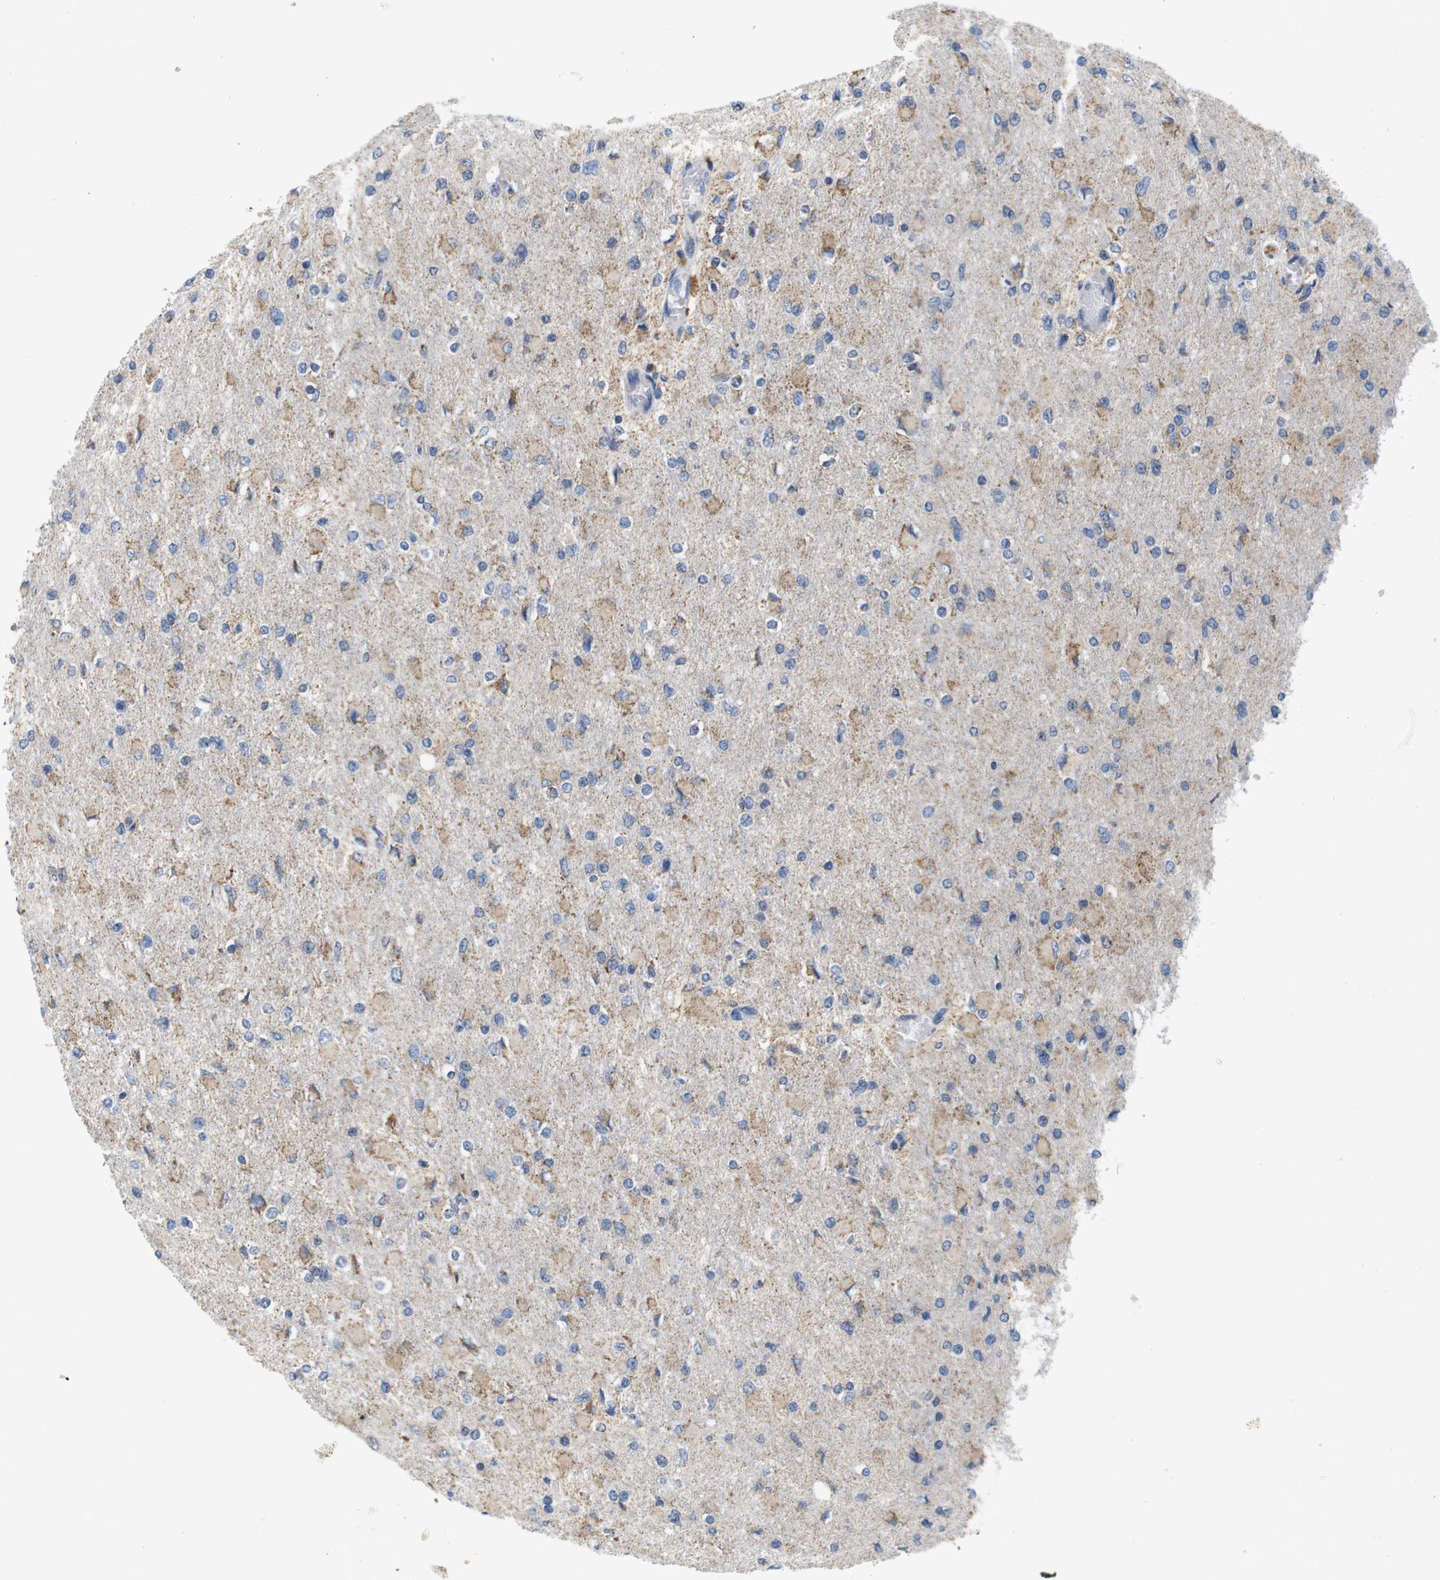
{"staining": {"intensity": "weak", "quantity": "25%-75%", "location": "cytoplasmic/membranous"}, "tissue": "glioma", "cell_type": "Tumor cells", "image_type": "cancer", "snomed": [{"axis": "morphology", "description": "Glioma, malignant, High grade"}, {"axis": "topography", "description": "Cerebral cortex"}], "caption": "Tumor cells show weak cytoplasmic/membranous expression in approximately 25%-75% of cells in glioma. Using DAB (3,3'-diaminobenzidine) (brown) and hematoxylin (blue) stains, captured at high magnification using brightfield microscopy.", "gene": "F2RL1", "patient": {"sex": "female", "age": 36}}